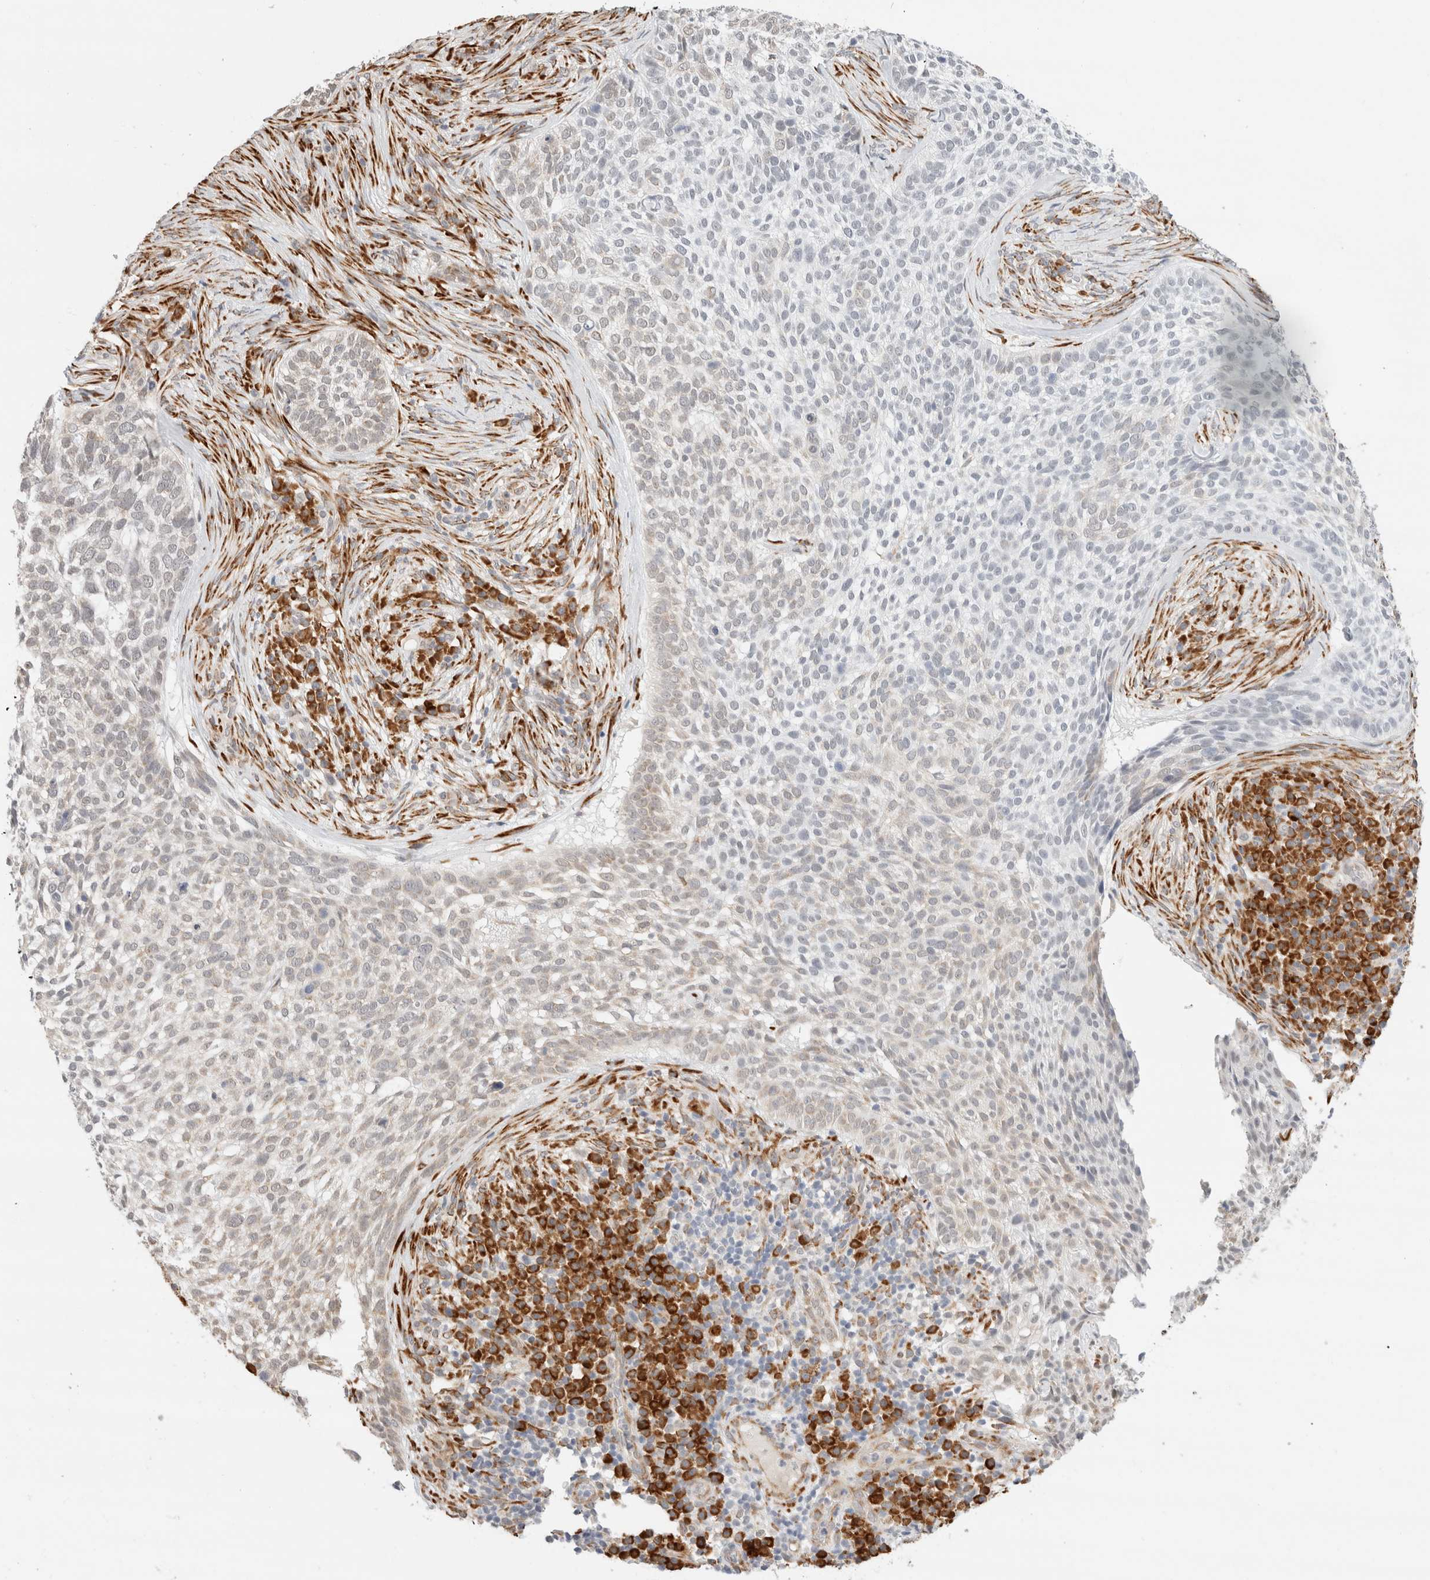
{"staining": {"intensity": "weak", "quantity": "25%-75%", "location": "cytoplasmic/membranous"}, "tissue": "skin cancer", "cell_type": "Tumor cells", "image_type": "cancer", "snomed": [{"axis": "morphology", "description": "Basal cell carcinoma"}, {"axis": "topography", "description": "Skin"}], "caption": "The histopathology image exhibits staining of basal cell carcinoma (skin), revealing weak cytoplasmic/membranous protein positivity (brown color) within tumor cells.", "gene": "HDLBP", "patient": {"sex": "female", "age": 64}}